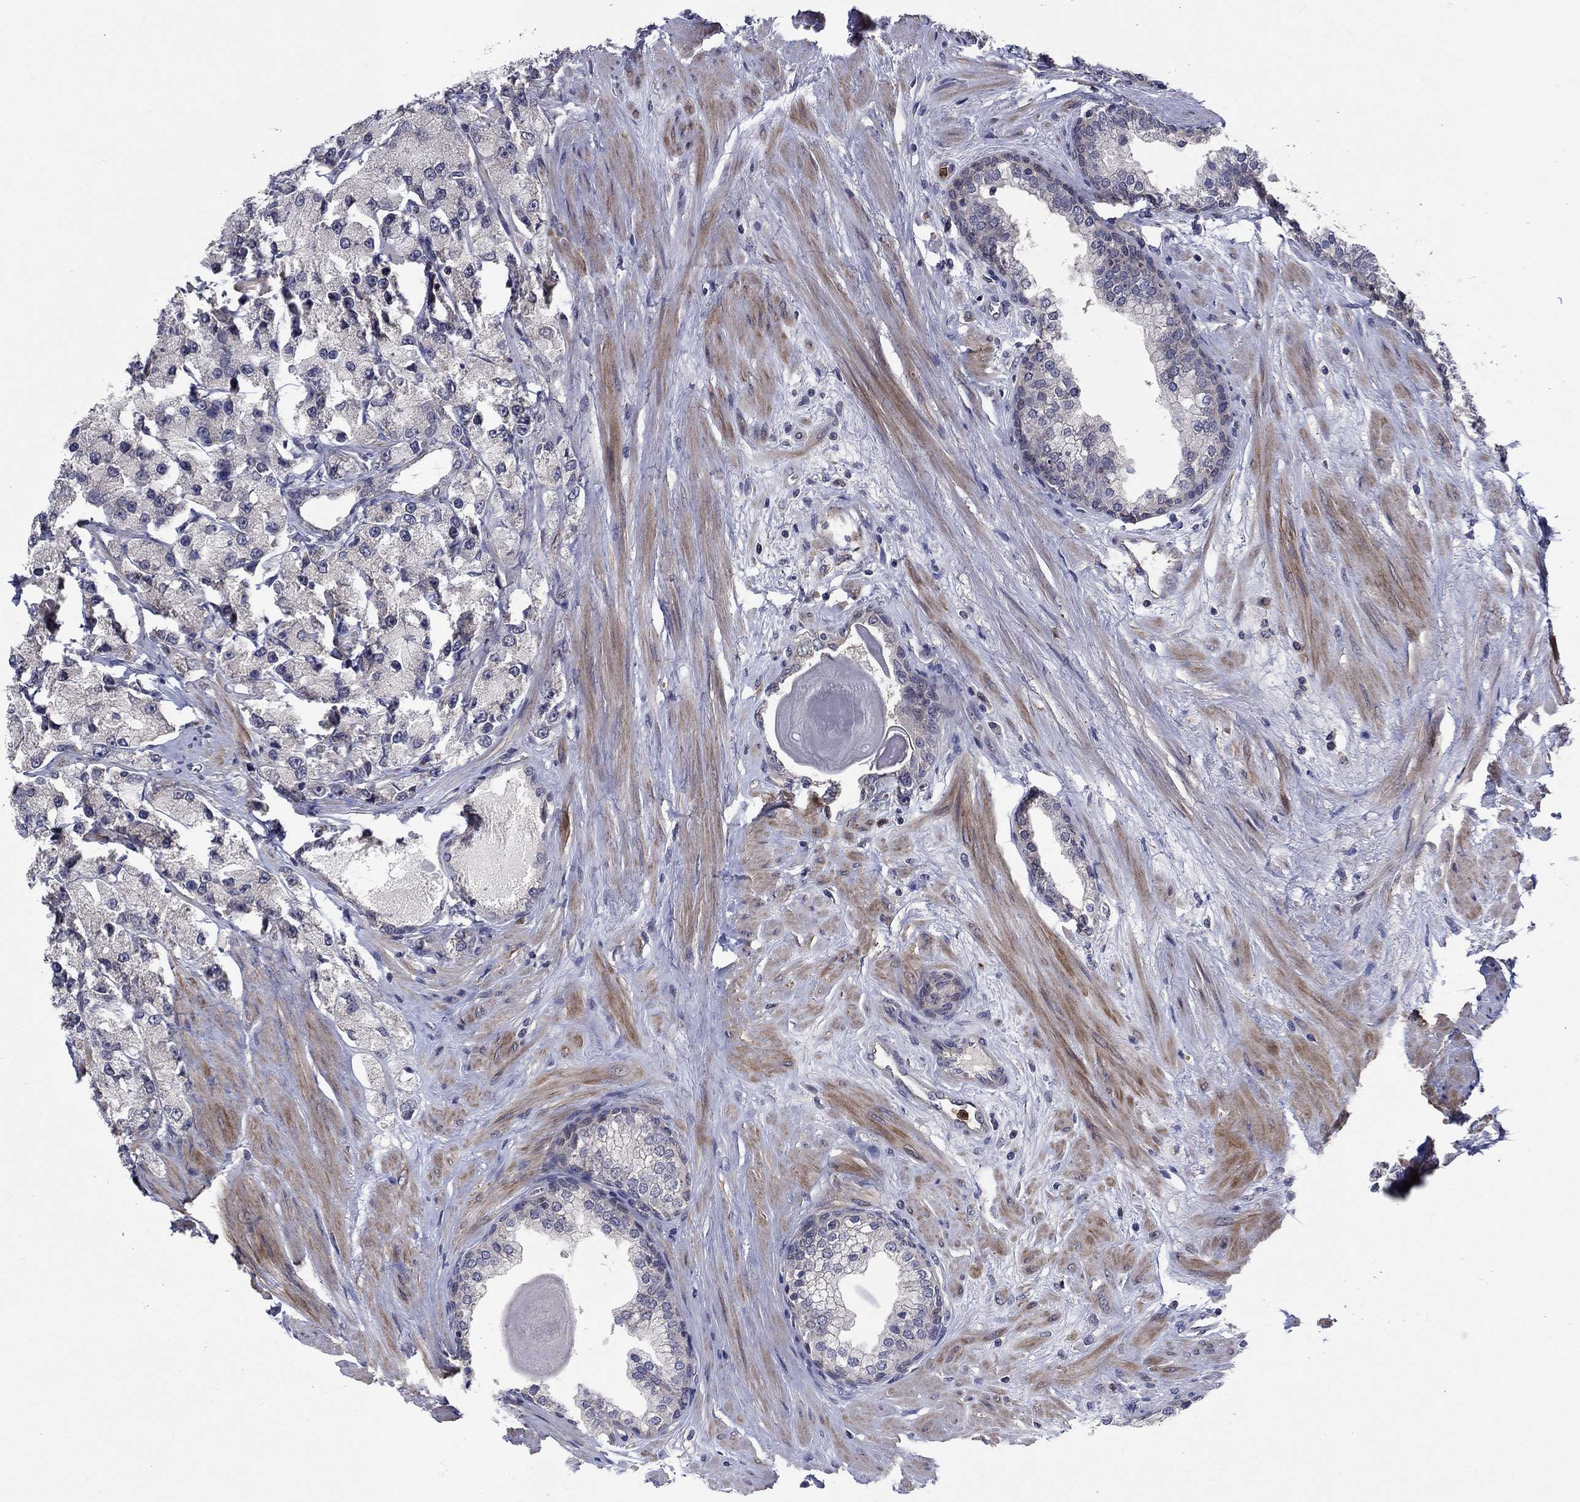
{"staining": {"intensity": "negative", "quantity": "none", "location": "none"}, "tissue": "prostate cancer", "cell_type": "Tumor cells", "image_type": "cancer", "snomed": [{"axis": "morphology", "description": "Adenocarcinoma, NOS"}, {"axis": "topography", "description": "Prostate and seminal vesicle, NOS"}, {"axis": "topography", "description": "Prostate"}], "caption": "Human prostate cancer stained for a protein using immunohistochemistry (IHC) demonstrates no positivity in tumor cells.", "gene": "MSRB1", "patient": {"sex": "male", "age": 64}}